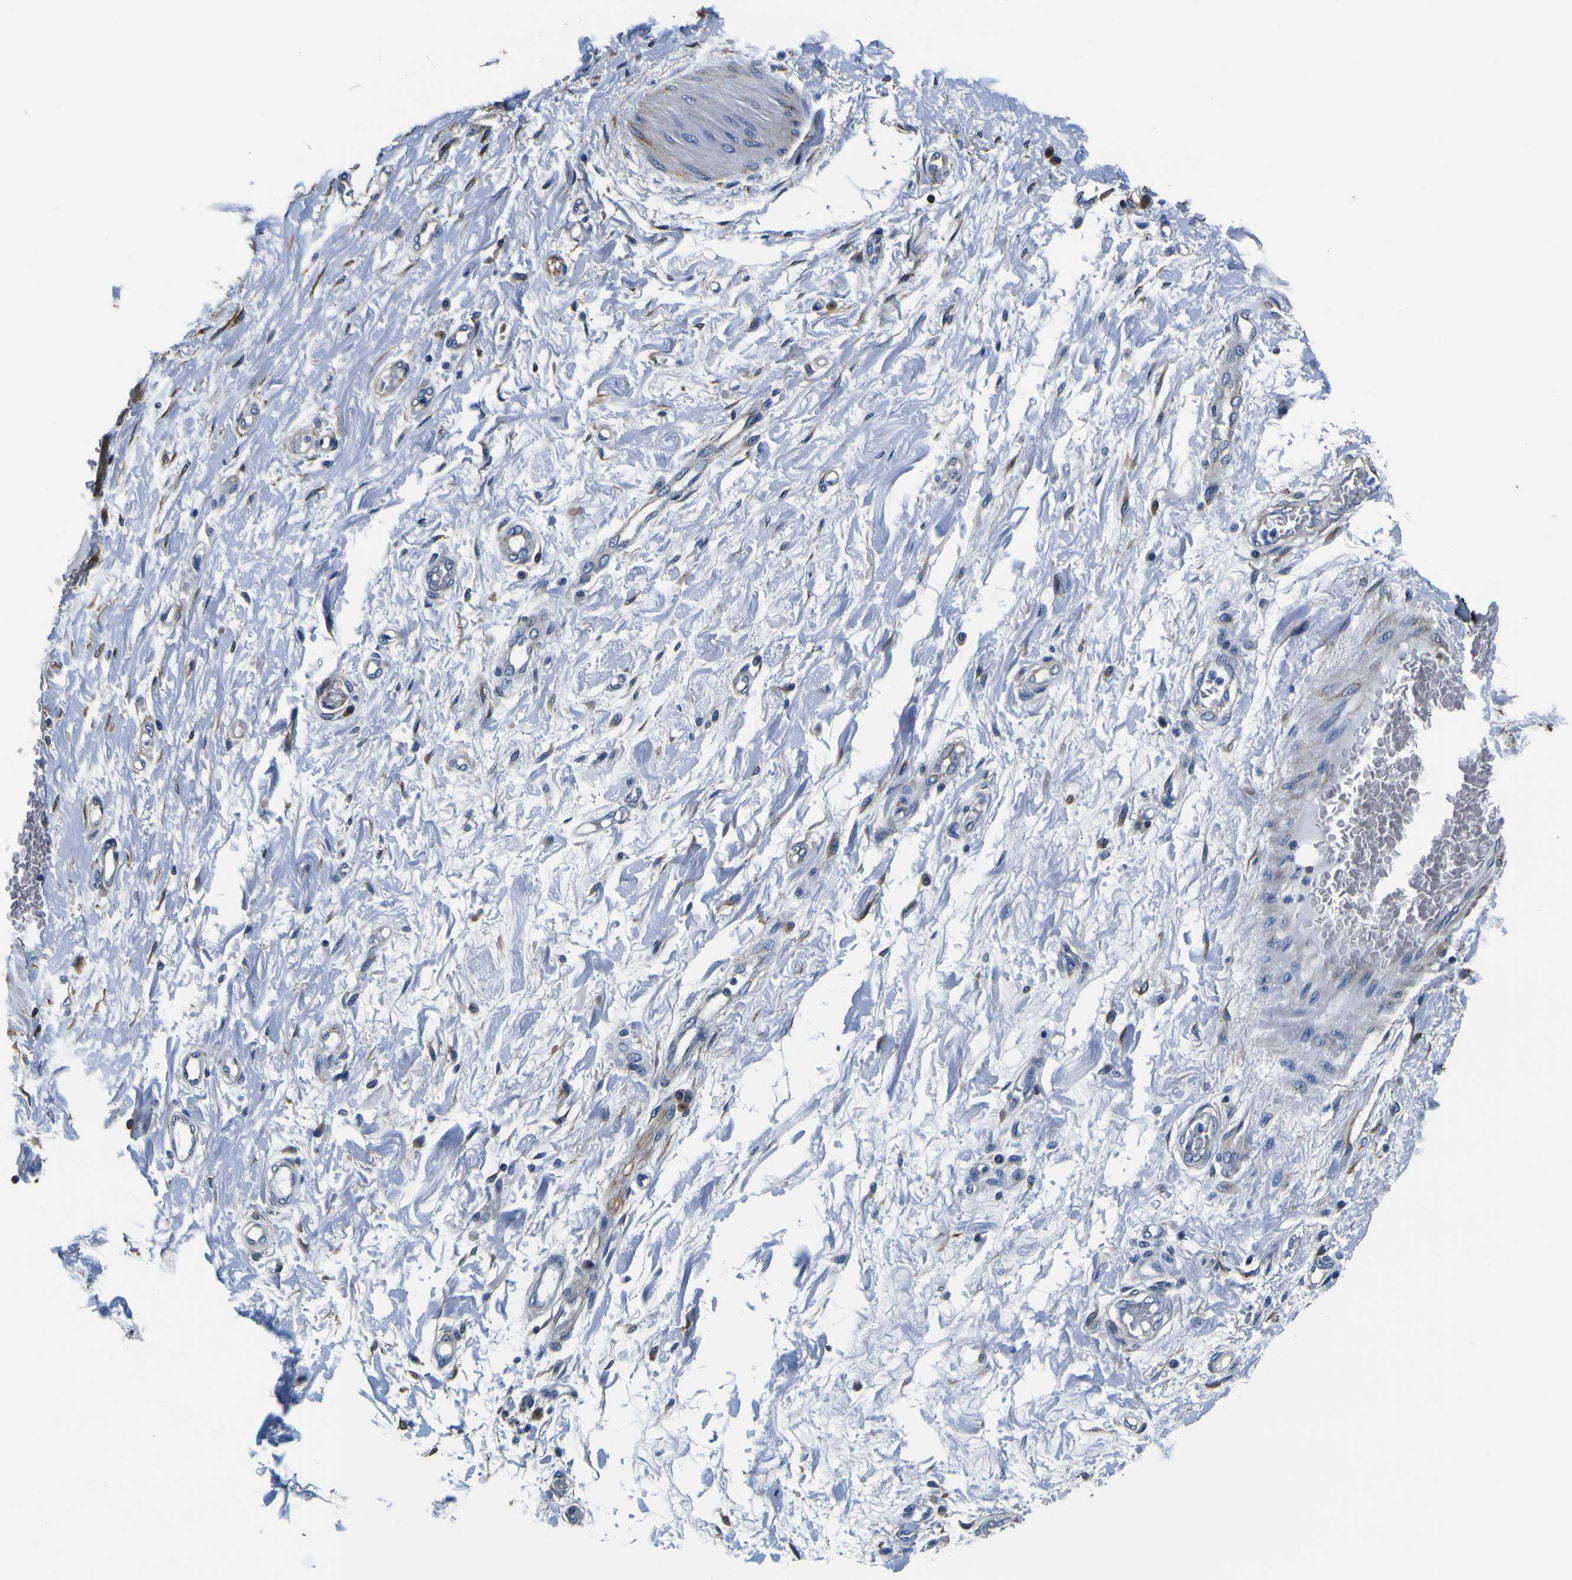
{"staining": {"intensity": "weak", "quantity": ">75%", "location": "cytoplasmic/membranous"}, "tissue": "adipose tissue", "cell_type": "Adipocytes", "image_type": "normal", "snomed": [{"axis": "morphology", "description": "Normal tissue, NOS"}, {"axis": "morphology", "description": "Adenocarcinoma, NOS"}, {"axis": "topography", "description": "Esophagus"}], "caption": "The histopathology image displays immunohistochemical staining of normal adipose tissue. There is weak cytoplasmic/membranous expression is present in about >75% of adipocytes. Ihc stains the protein in brown and the nuclei are stained blue.", "gene": "TUBA1B", "patient": {"sex": "male", "age": 62}}